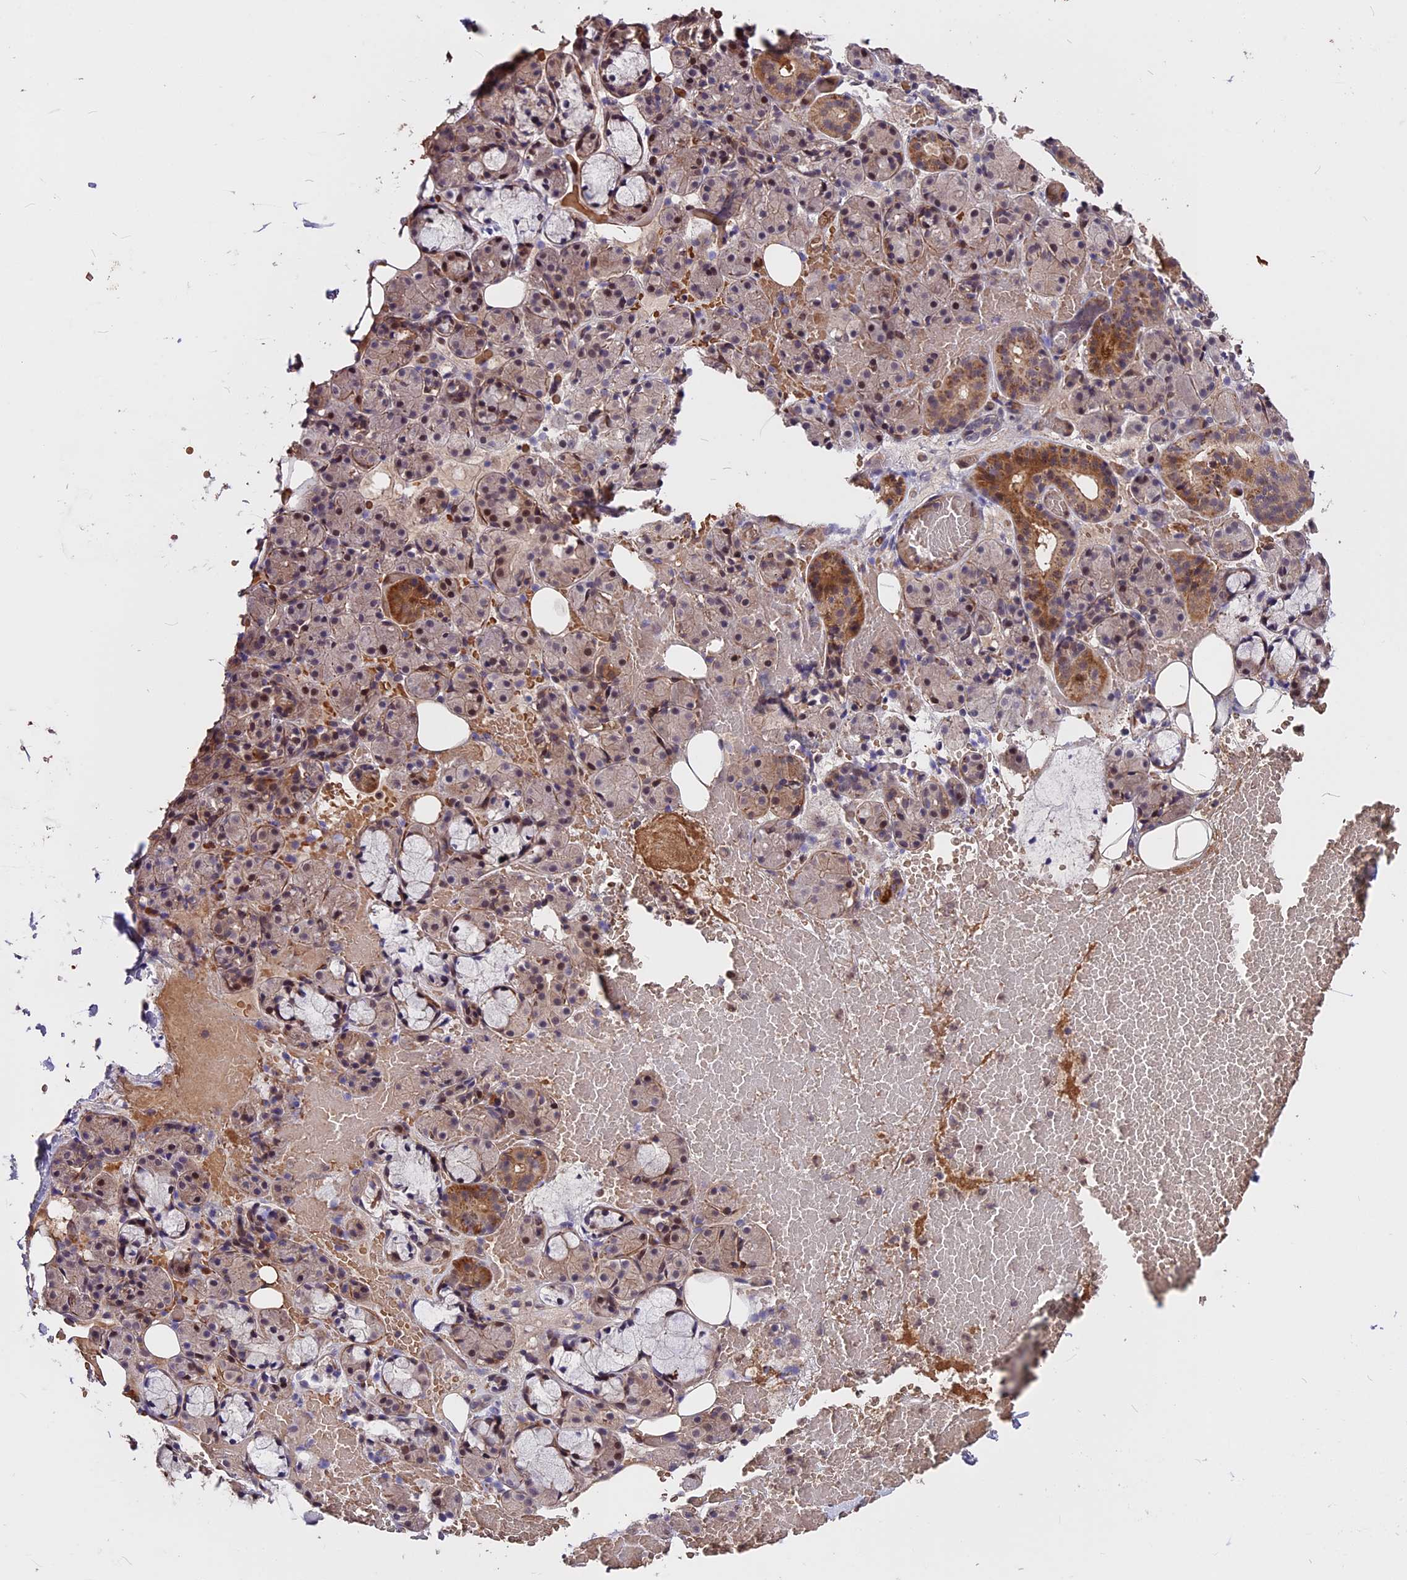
{"staining": {"intensity": "moderate", "quantity": "25%-75%", "location": "cytoplasmic/membranous,nuclear"}, "tissue": "salivary gland", "cell_type": "Glandular cells", "image_type": "normal", "snomed": [{"axis": "morphology", "description": "Normal tissue, NOS"}, {"axis": "topography", "description": "Salivary gland"}], "caption": "An immunohistochemistry image of normal tissue is shown. Protein staining in brown highlights moderate cytoplasmic/membranous,nuclear positivity in salivary gland within glandular cells. The staining was performed using DAB (3,3'-diaminobenzidine) to visualize the protein expression in brown, while the nuclei were stained in blue with hematoxylin (Magnification: 20x).", "gene": "ZC3H10", "patient": {"sex": "male", "age": 63}}